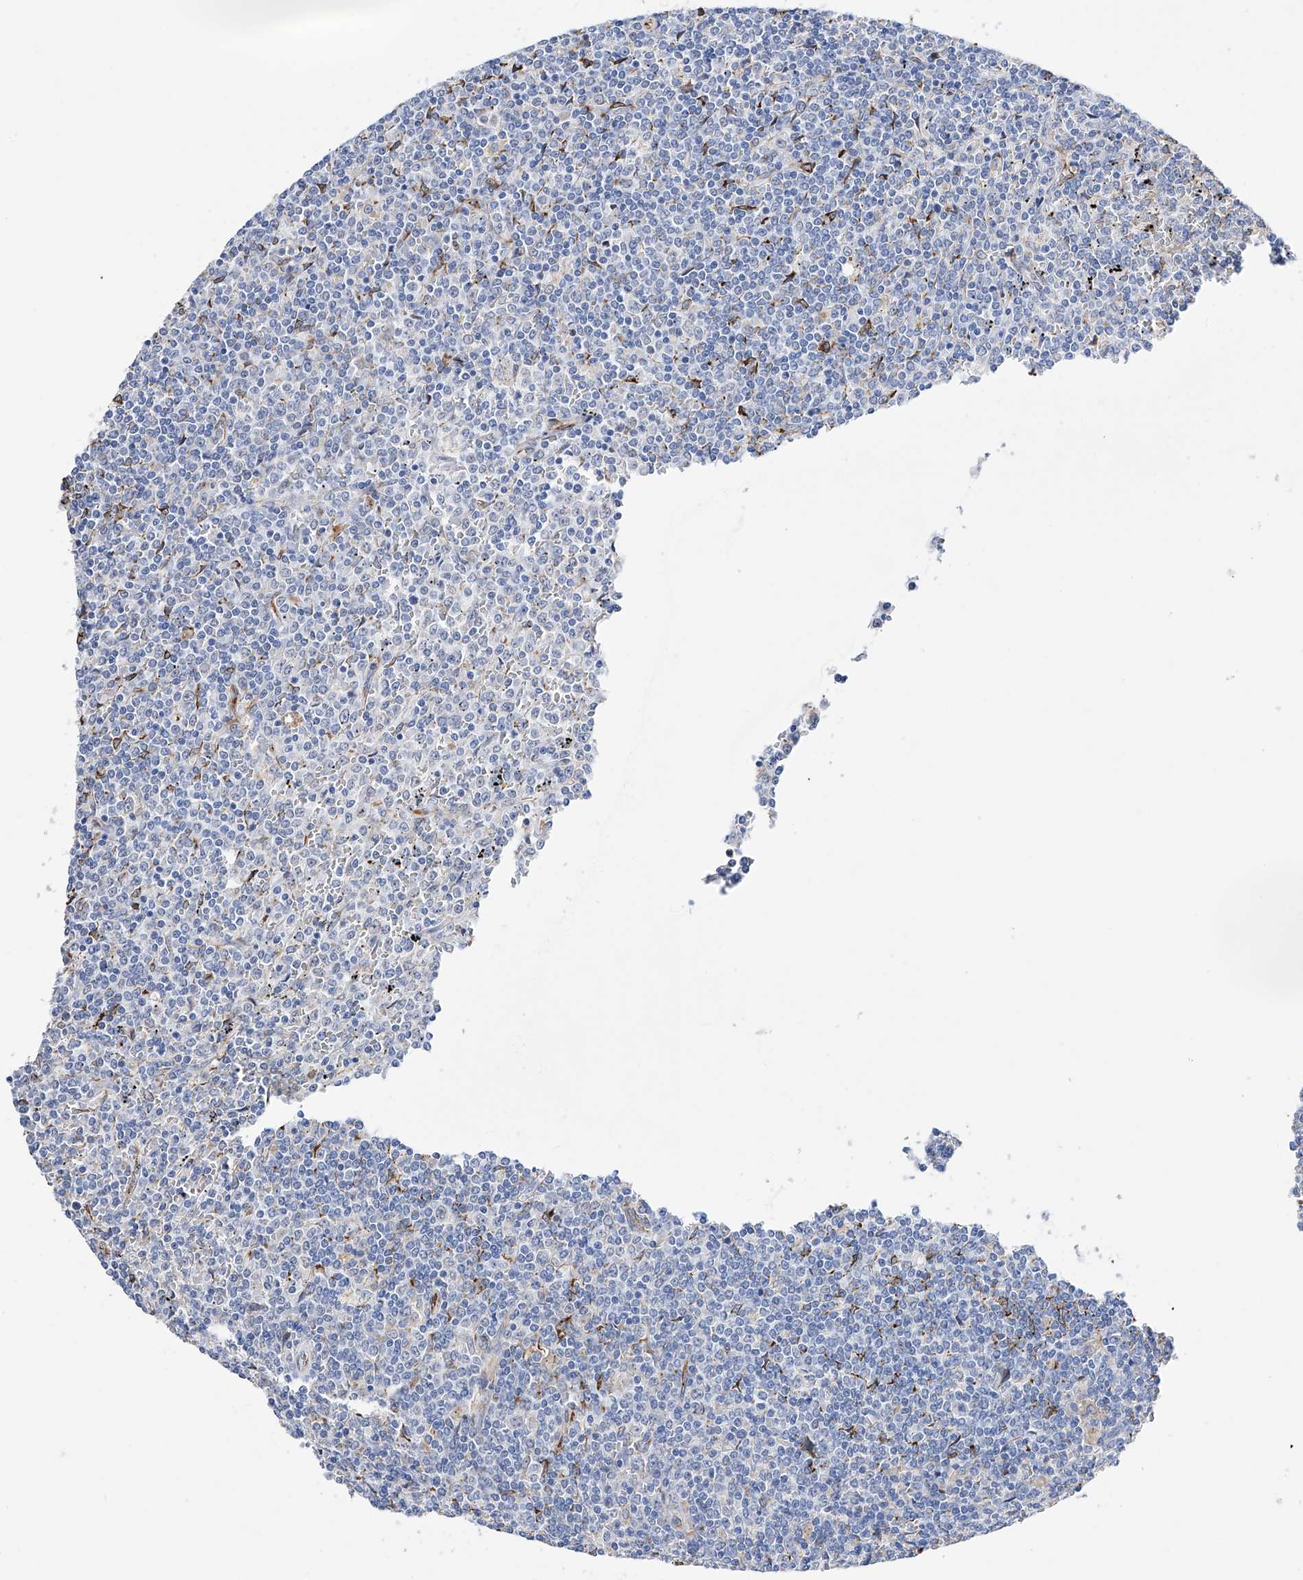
{"staining": {"intensity": "negative", "quantity": "none", "location": "none"}, "tissue": "lymphoma", "cell_type": "Tumor cells", "image_type": "cancer", "snomed": [{"axis": "morphology", "description": "Malignant lymphoma, non-Hodgkin's type, Low grade"}, {"axis": "topography", "description": "Spleen"}], "caption": "Protein analysis of lymphoma displays no significant staining in tumor cells.", "gene": "PDIA5", "patient": {"sex": "female", "age": 19}}